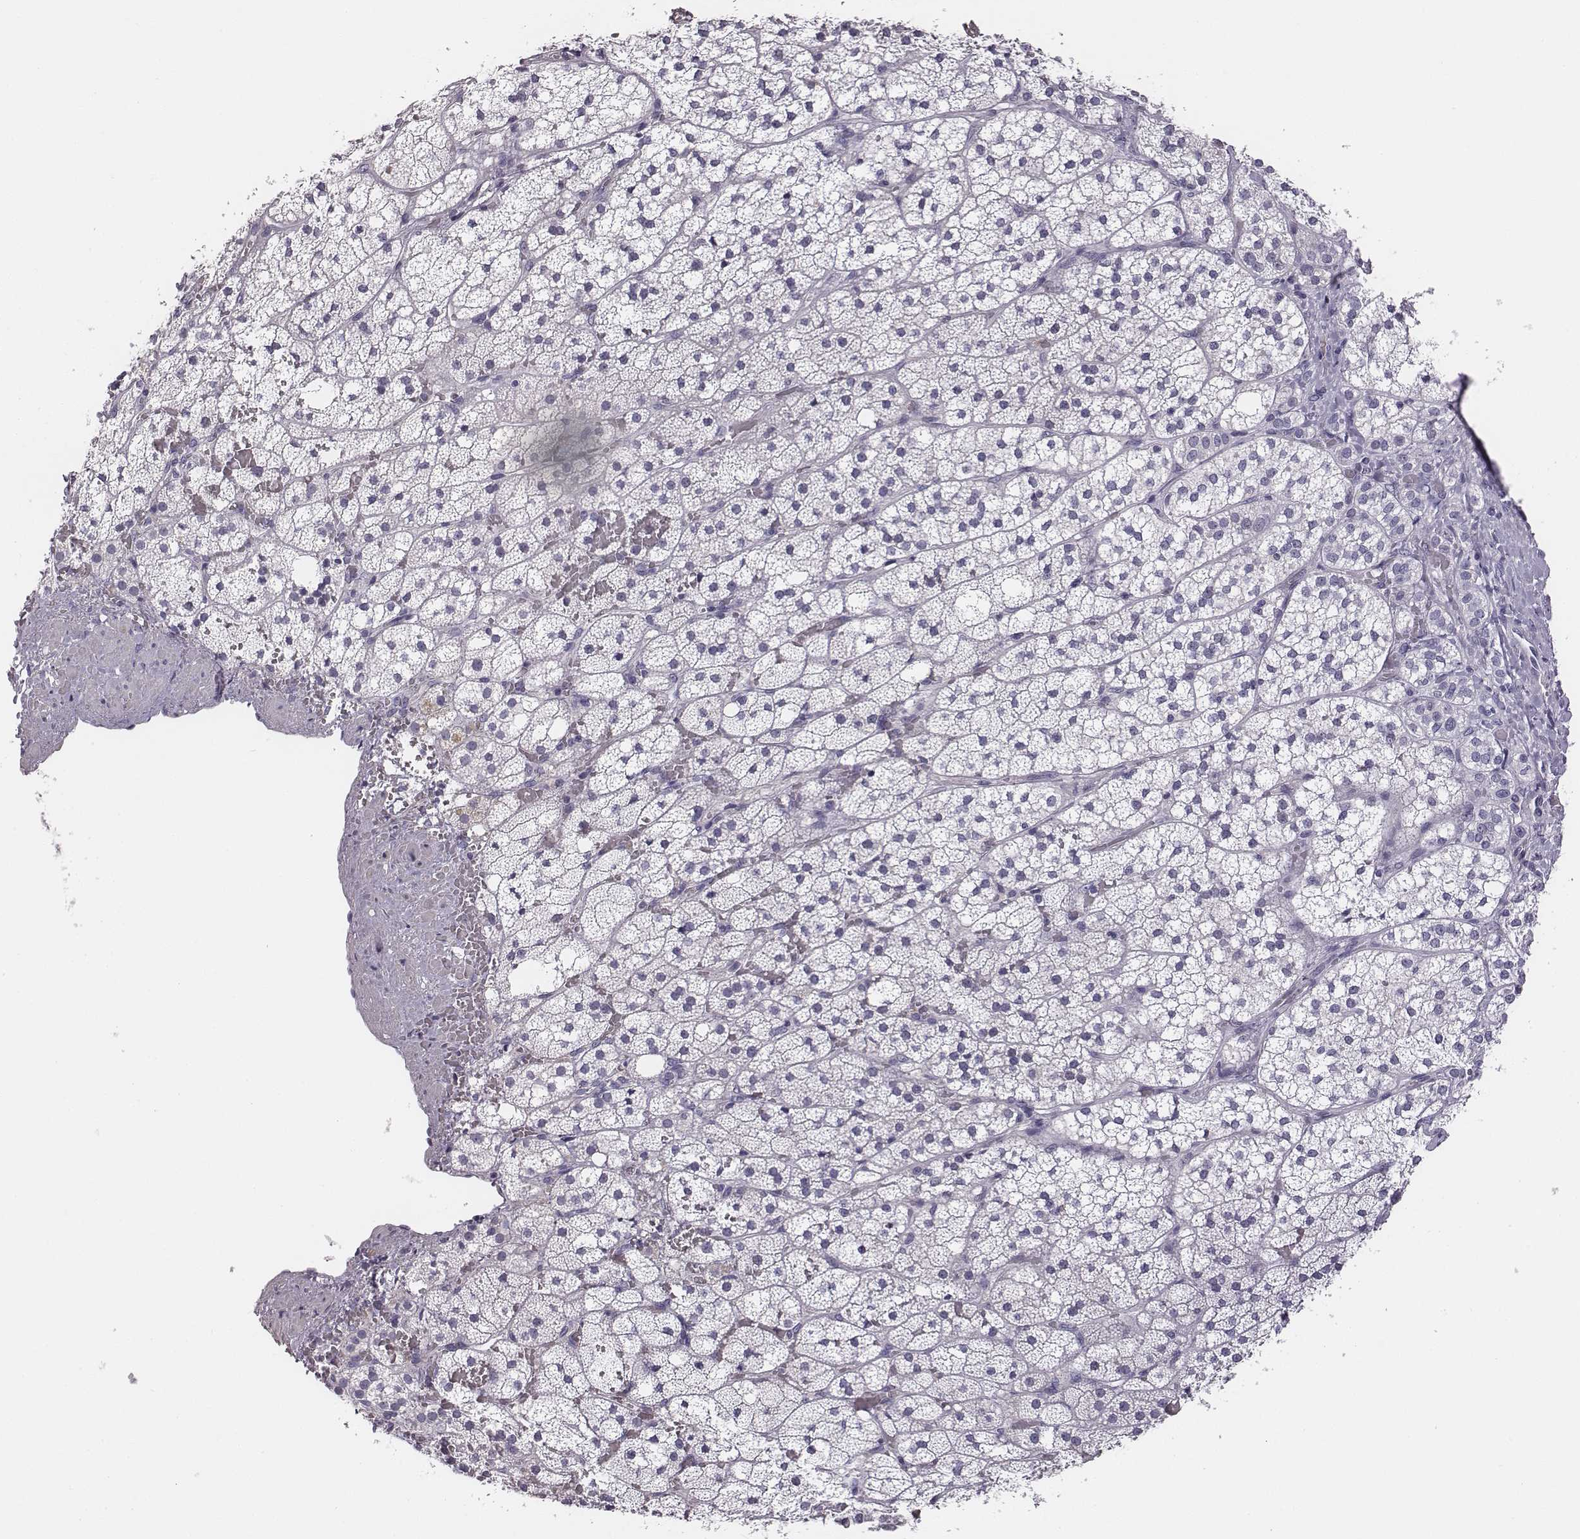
{"staining": {"intensity": "negative", "quantity": "none", "location": "none"}, "tissue": "adrenal gland", "cell_type": "Glandular cells", "image_type": "normal", "snomed": [{"axis": "morphology", "description": "Normal tissue, NOS"}, {"axis": "topography", "description": "Adrenal gland"}], "caption": "Immunohistochemical staining of unremarkable adrenal gland exhibits no significant staining in glandular cells. Brightfield microscopy of IHC stained with DAB (brown) and hematoxylin (blue), captured at high magnification.", "gene": "ADAM7", "patient": {"sex": "male", "age": 53}}